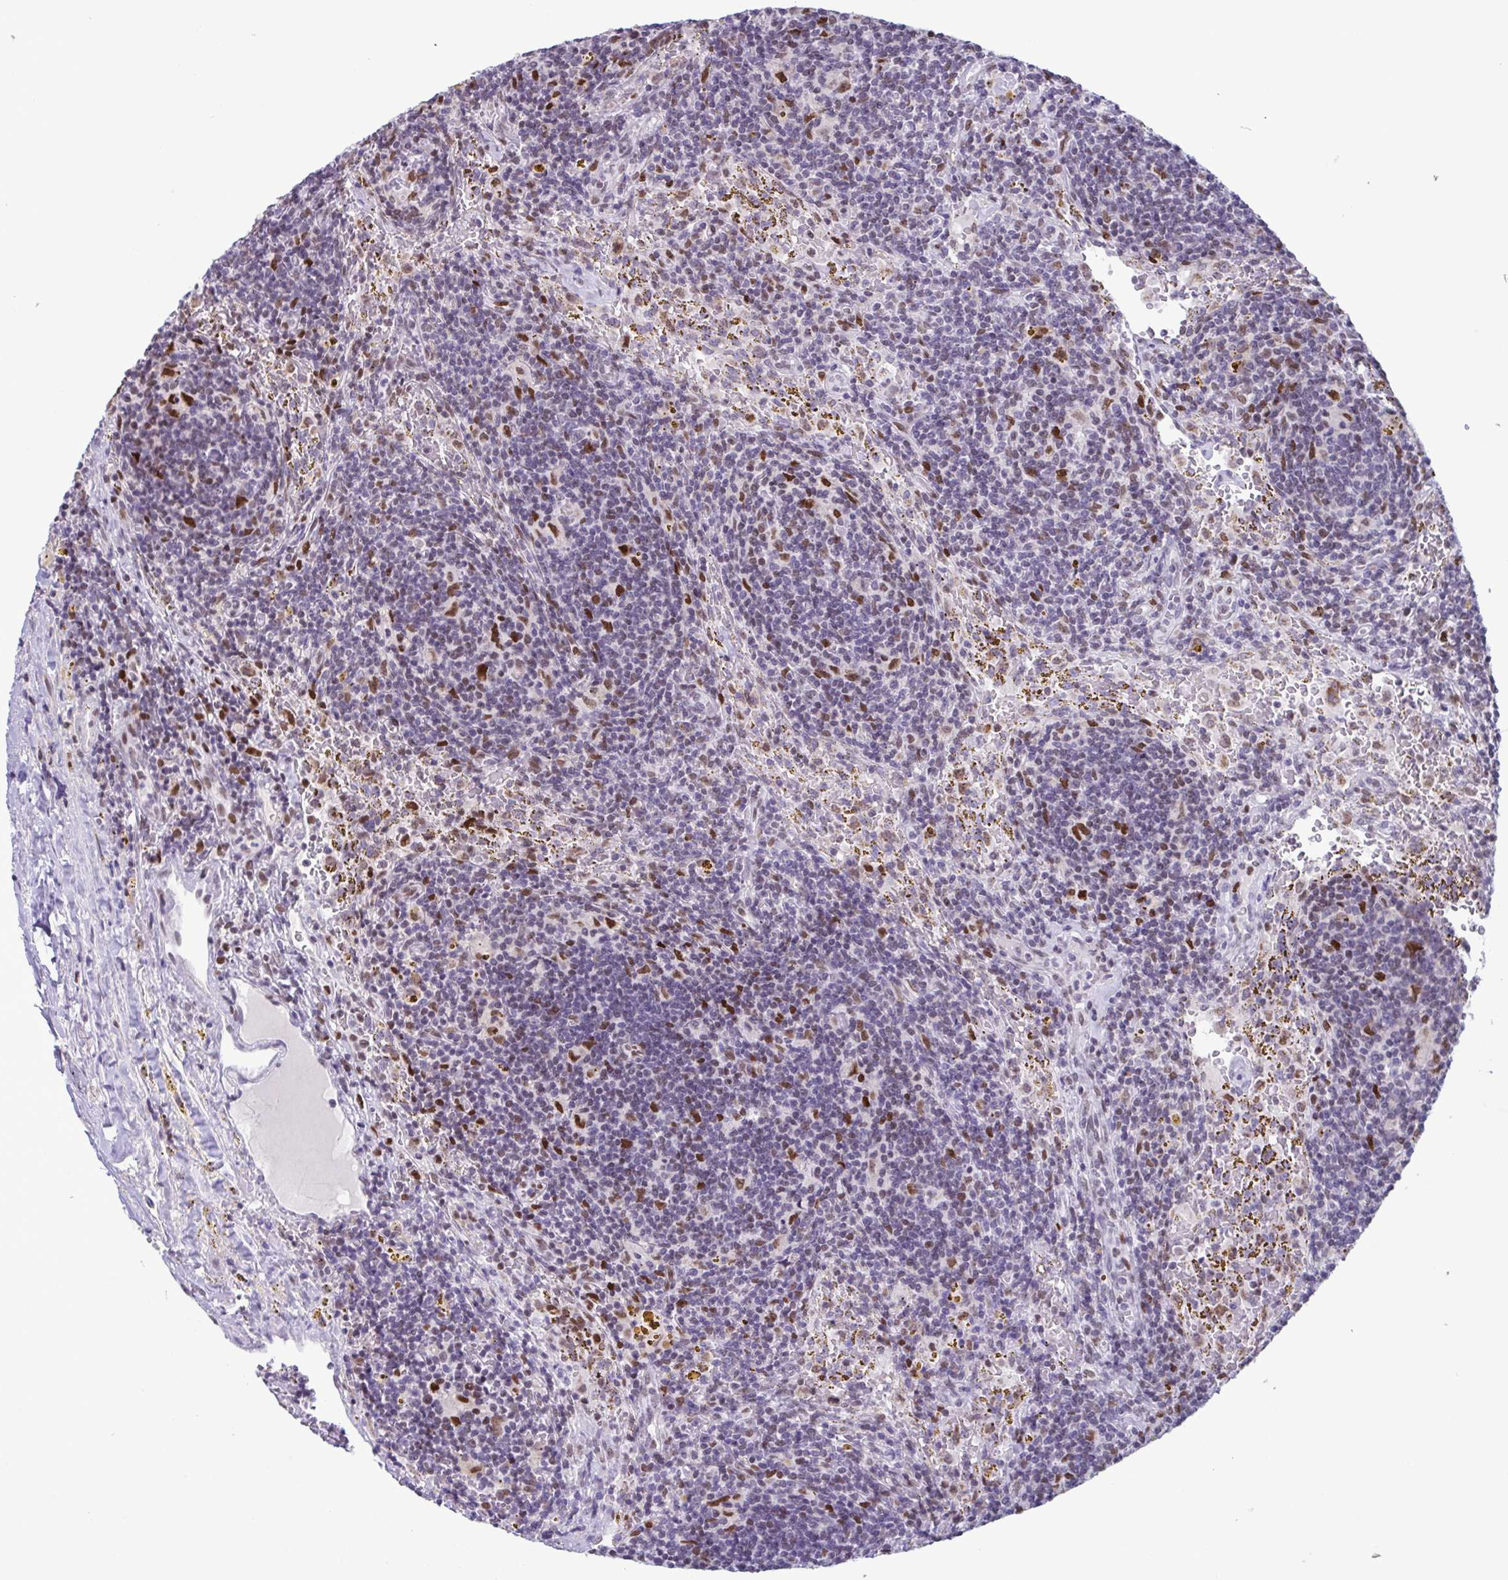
{"staining": {"intensity": "negative", "quantity": "none", "location": "none"}, "tissue": "lymphoma", "cell_type": "Tumor cells", "image_type": "cancer", "snomed": [{"axis": "morphology", "description": "Malignant lymphoma, non-Hodgkin's type, Low grade"}, {"axis": "topography", "description": "Spleen"}], "caption": "IHC image of malignant lymphoma, non-Hodgkin's type (low-grade) stained for a protein (brown), which shows no staining in tumor cells.", "gene": "IRF1", "patient": {"sex": "female", "age": 70}}